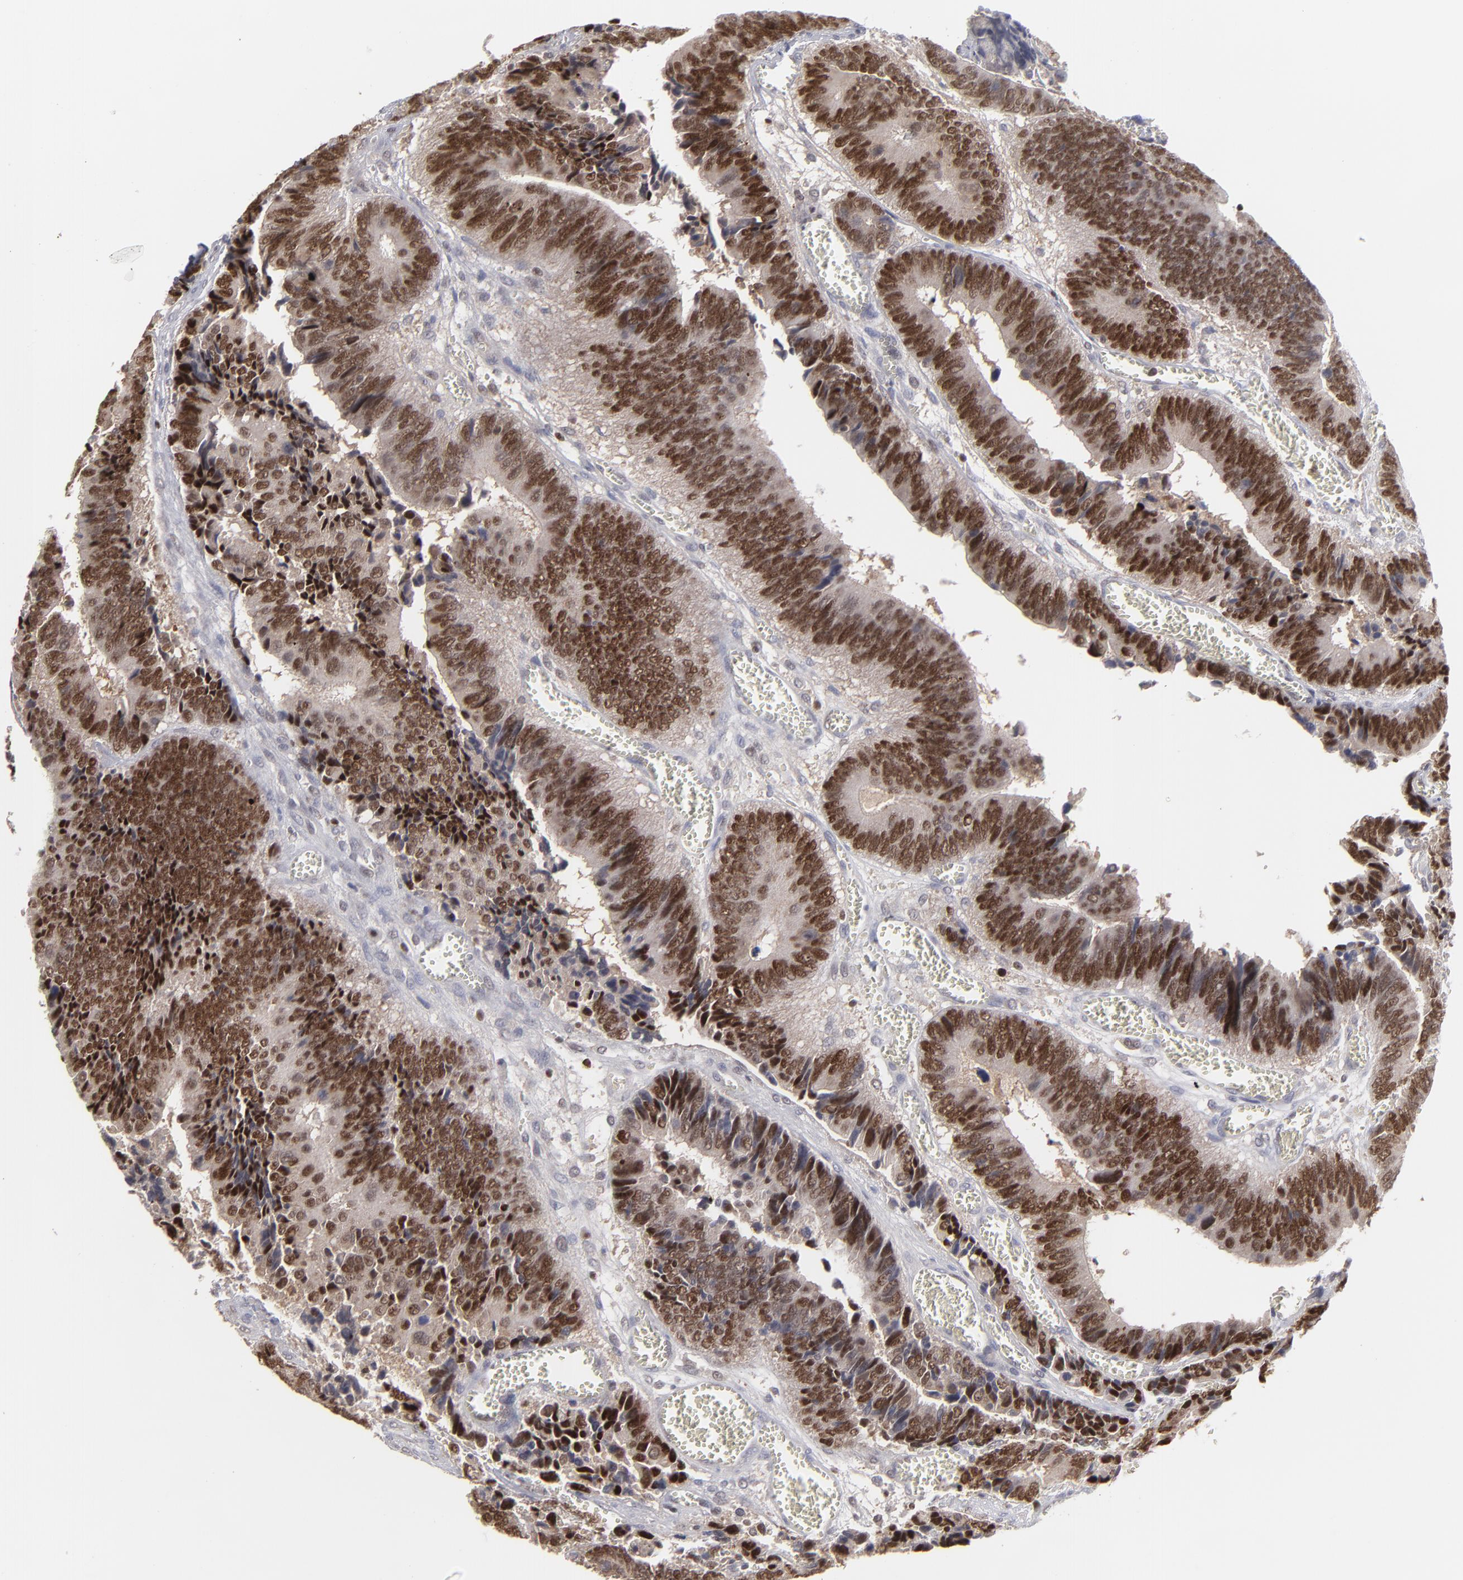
{"staining": {"intensity": "moderate", "quantity": ">75%", "location": "cytoplasmic/membranous,nuclear"}, "tissue": "colorectal cancer", "cell_type": "Tumor cells", "image_type": "cancer", "snomed": [{"axis": "morphology", "description": "Adenocarcinoma, NOS"}, {"axis": "topography", "description": "Colon"}], "caption": "Adenocarcinoma (colorectal) stained with a protein marker displays moderate staining in tumor cells.", "gene": "GSR", "patient": {"sex": "male", "age": 72}}